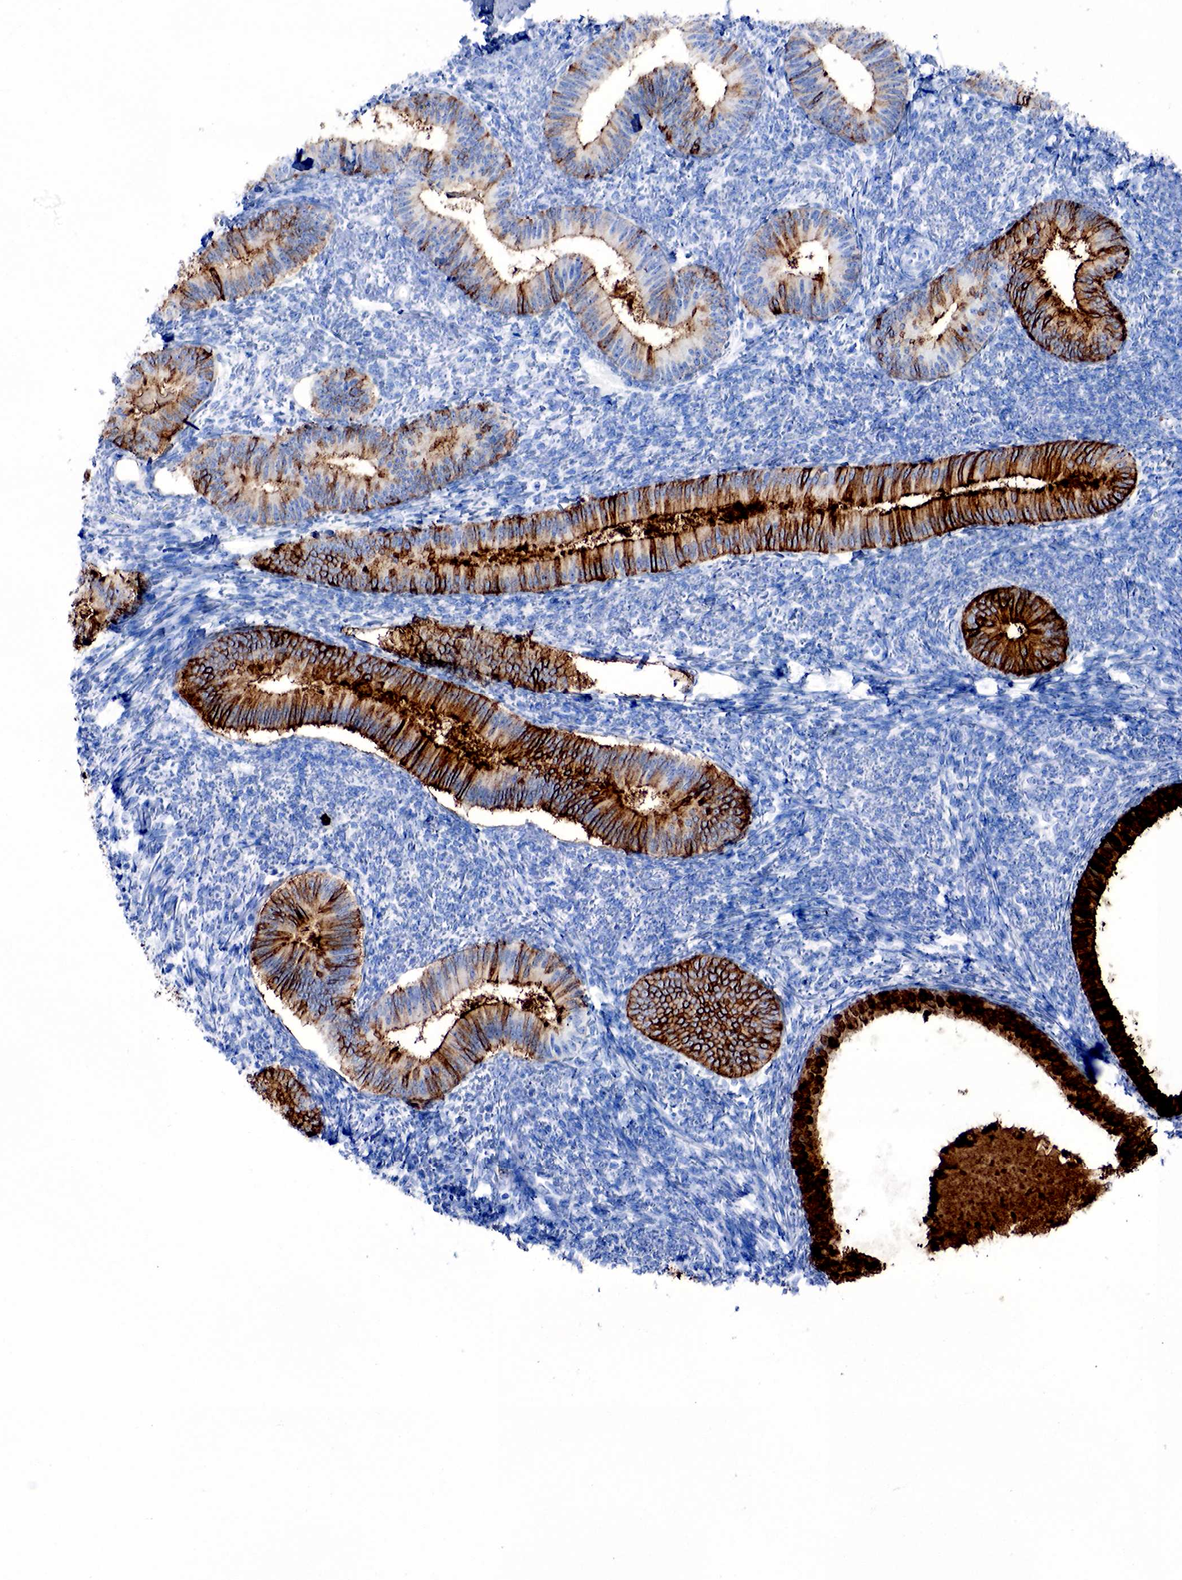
{"staining": {"intensity": "negative", "quantity": "none", "location": "none"}, "tissue": "endometrium", "cell_type": "Cells in endometrial stroma", "image_type": "normal", "snomed": [{"axis": "morphology", "description": "Normal tissue, NOS"}, {"axis": "topography", "description": "Endometrium"}], "caption": "DAB (3,3'-diaminobenzidine) immunohistochemical staining of benign human endometrium demonstrates no significant staining in cells in endometrial stroma. The staining is performed using DAB (3,3'-diaminobenzidine) brown chromogen with nuclei counter-stained in using hematoxylin.", "gene": "FUT4", "patient": {"sex": "female", "age": 82}}